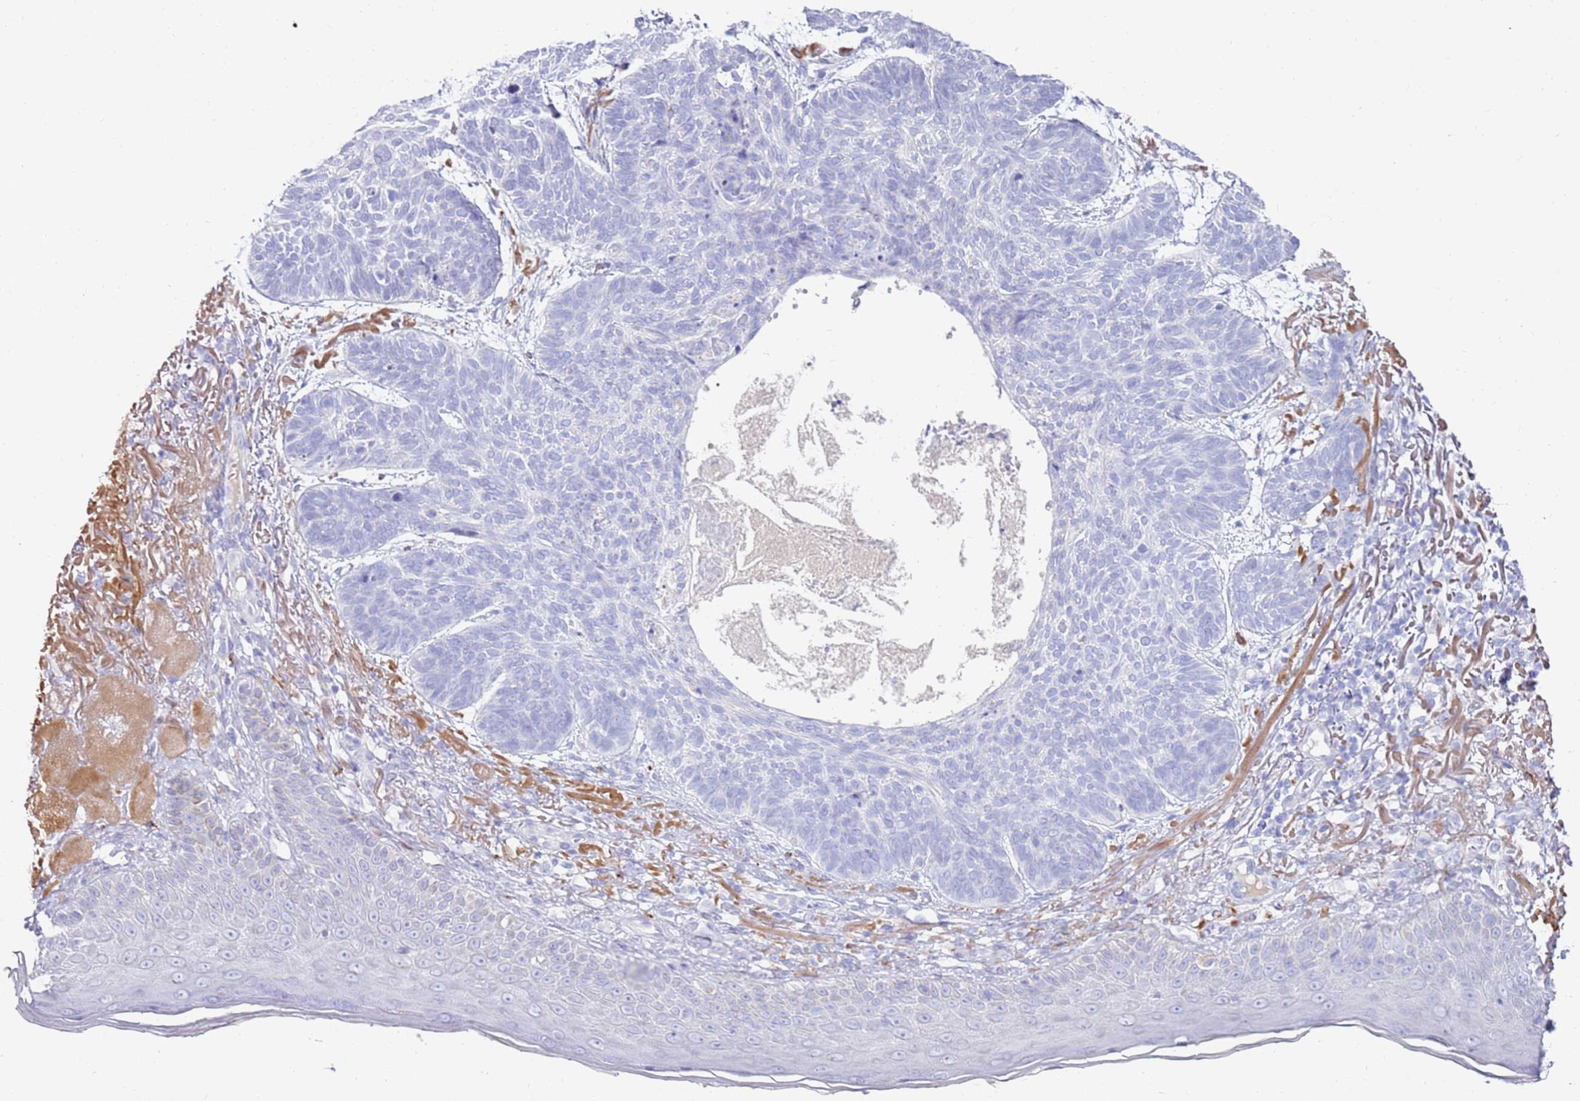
{"staining": {"intensity": "negative", "quantity": "none", "location": "none"}, "tissue": "skin cancer", "cell_type": "Tumor cells", "image_type": "cancer", "snomed": [{"axis": "morphology", "description": "Normal tissue, NOS"}, {"axis": "morphology", "description": "Basal cell carcinoma"}, {"axis": "topography", "description": "Skin"}], "caption": "Skin cancer (basal cell carcinoma) was stained to show a protein in brown. There is no significant staining in tumor cells.", "gene": "EVPLL", "patient": {"sex": "male", "age": 66}}